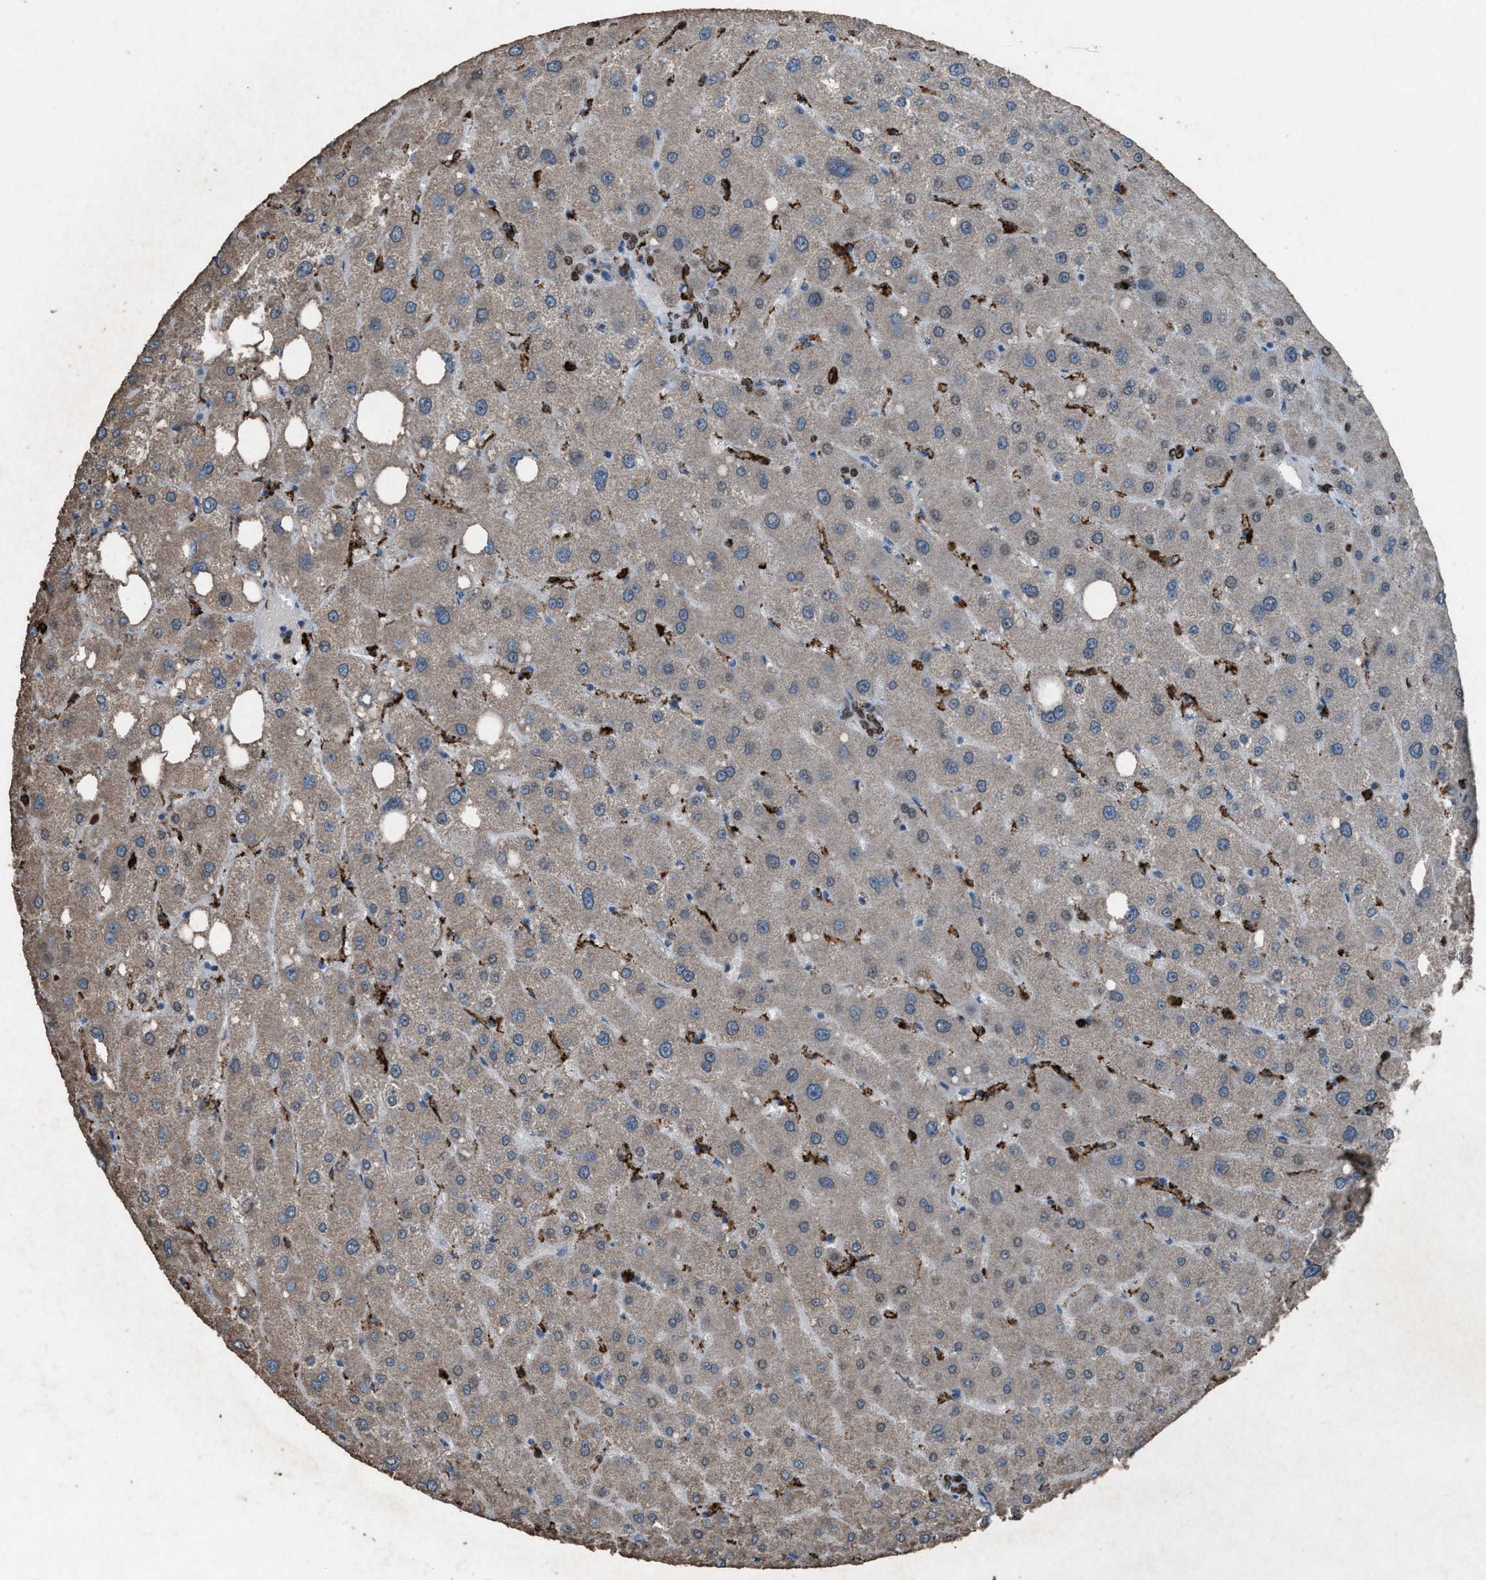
{"staining": {"intensity": "moderate", "quantity": ">75%", "location": "nuclear"}, "tissue": "liver", "cell_type": "Cholangiocytes", "image_type": "normal", "snomed": [{"axis": "morphology", "description": "Normal tissue, NOS"}, {"axis": "topography", "description": "Liver"}], "caption": "High-power microscopy captured an immunohistochemistry histopathology image of unremarkable liver, revealing moderate nuclear expression in about >75% of cholangiocytes. (DAB (3,3'-diaminobenzidine) = brown stain, brightfield microscopy at high magnification).", "gene": "FCER1G", "patient": {"sex": "male", "age": 73}}